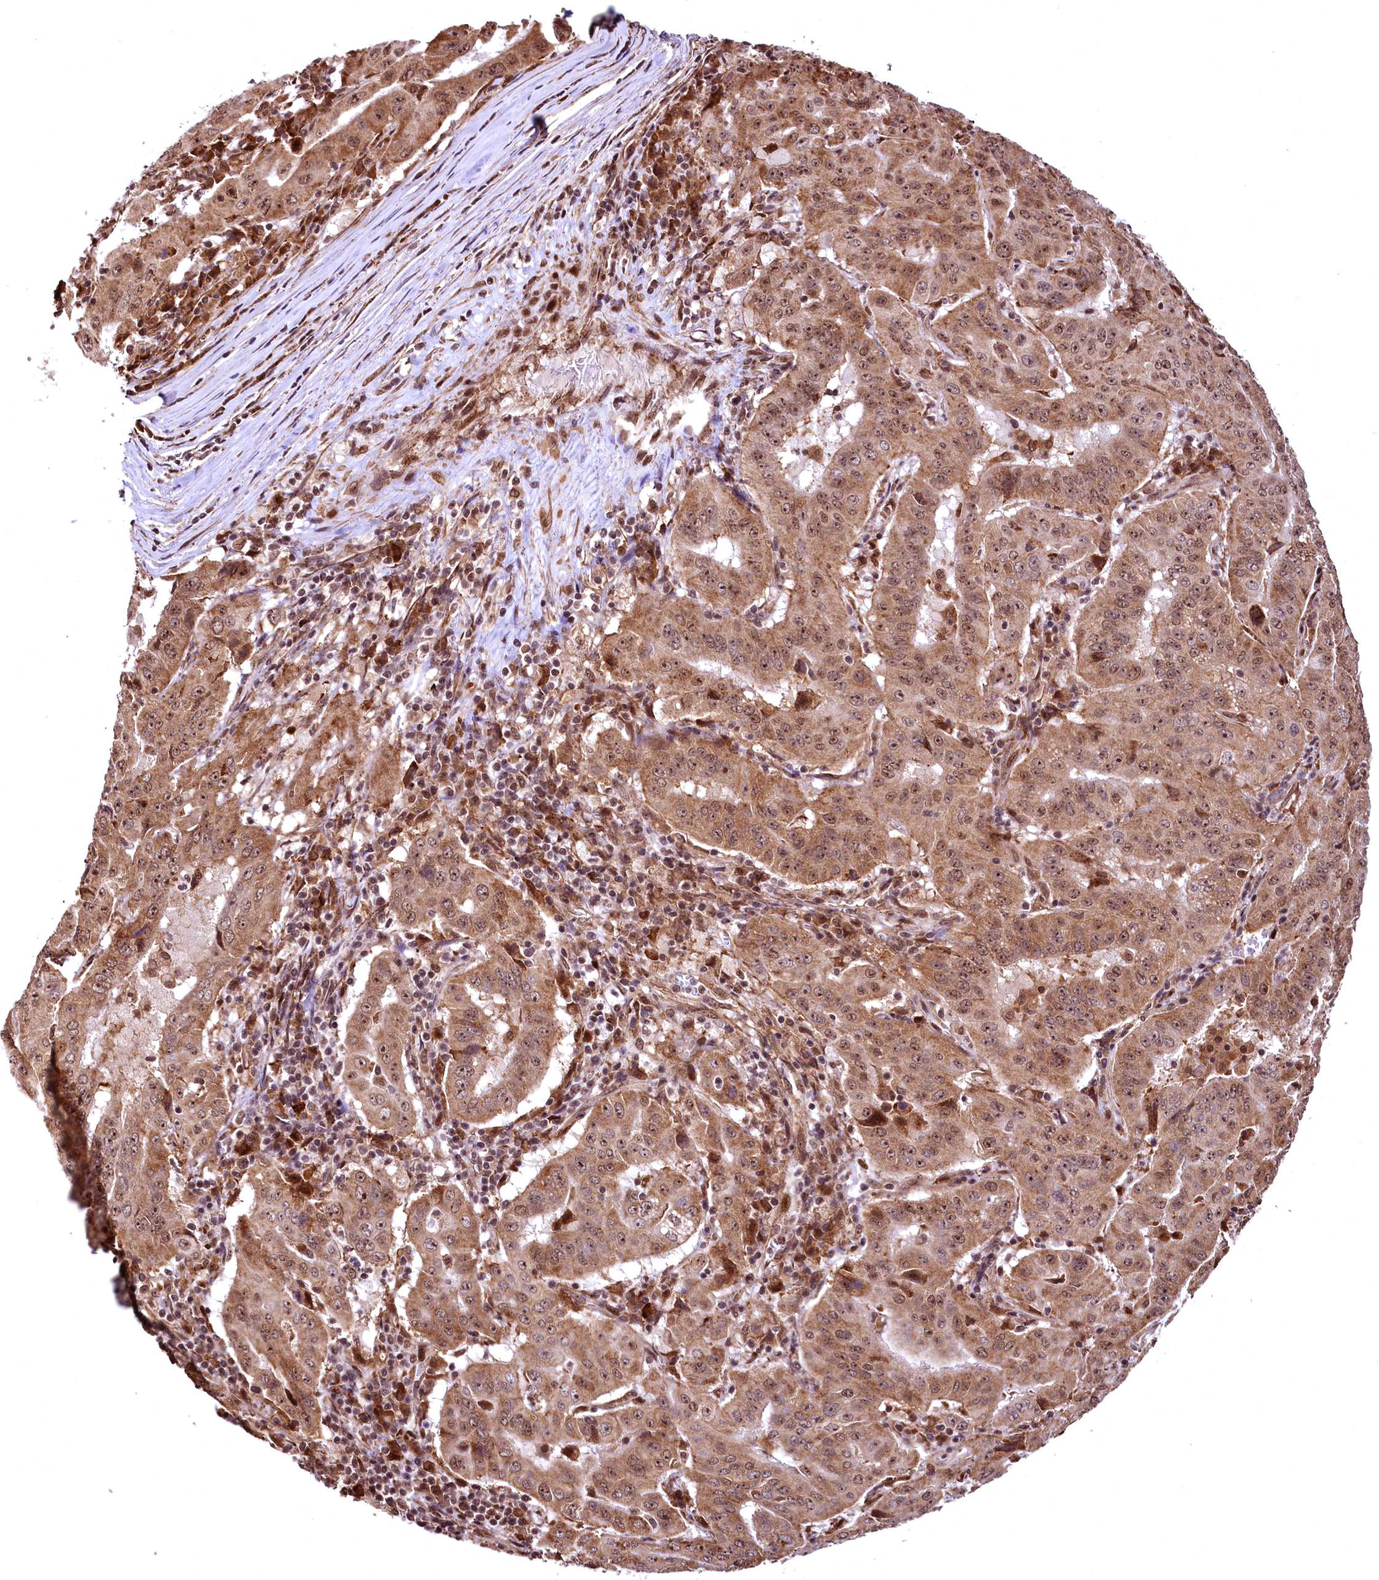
{"staining": {"intensity": "moderate", "quantity": ">75%", "location": "cytoplasmic/membranous,nuclear"}, "tissue": "pancreatic cancer", "cell_type": "Tumor cells", "image_type": "cancer", "snomed": [{"axis": "morphology", "description": "Adenocarcinoma, NOS"}, {"axis": "topography", "description": "Pancreas"}], "caption": "Immunohistochemistry staining of pancreatic cancer (adenocarcinoma), which demonstrates medium levels of moderate cytoplasmic/membranous and nuclear expression in approximately >75% of tumor cells indicating moderate cytoplasmic/membranous and nuclear protein staining. The staining was performed using DAB (brown) for protein detection and nuclei were counterstained in hematoxylin (blue).", "gene": "PDS5B", "patient": {"sex": "male", "age": 63}}